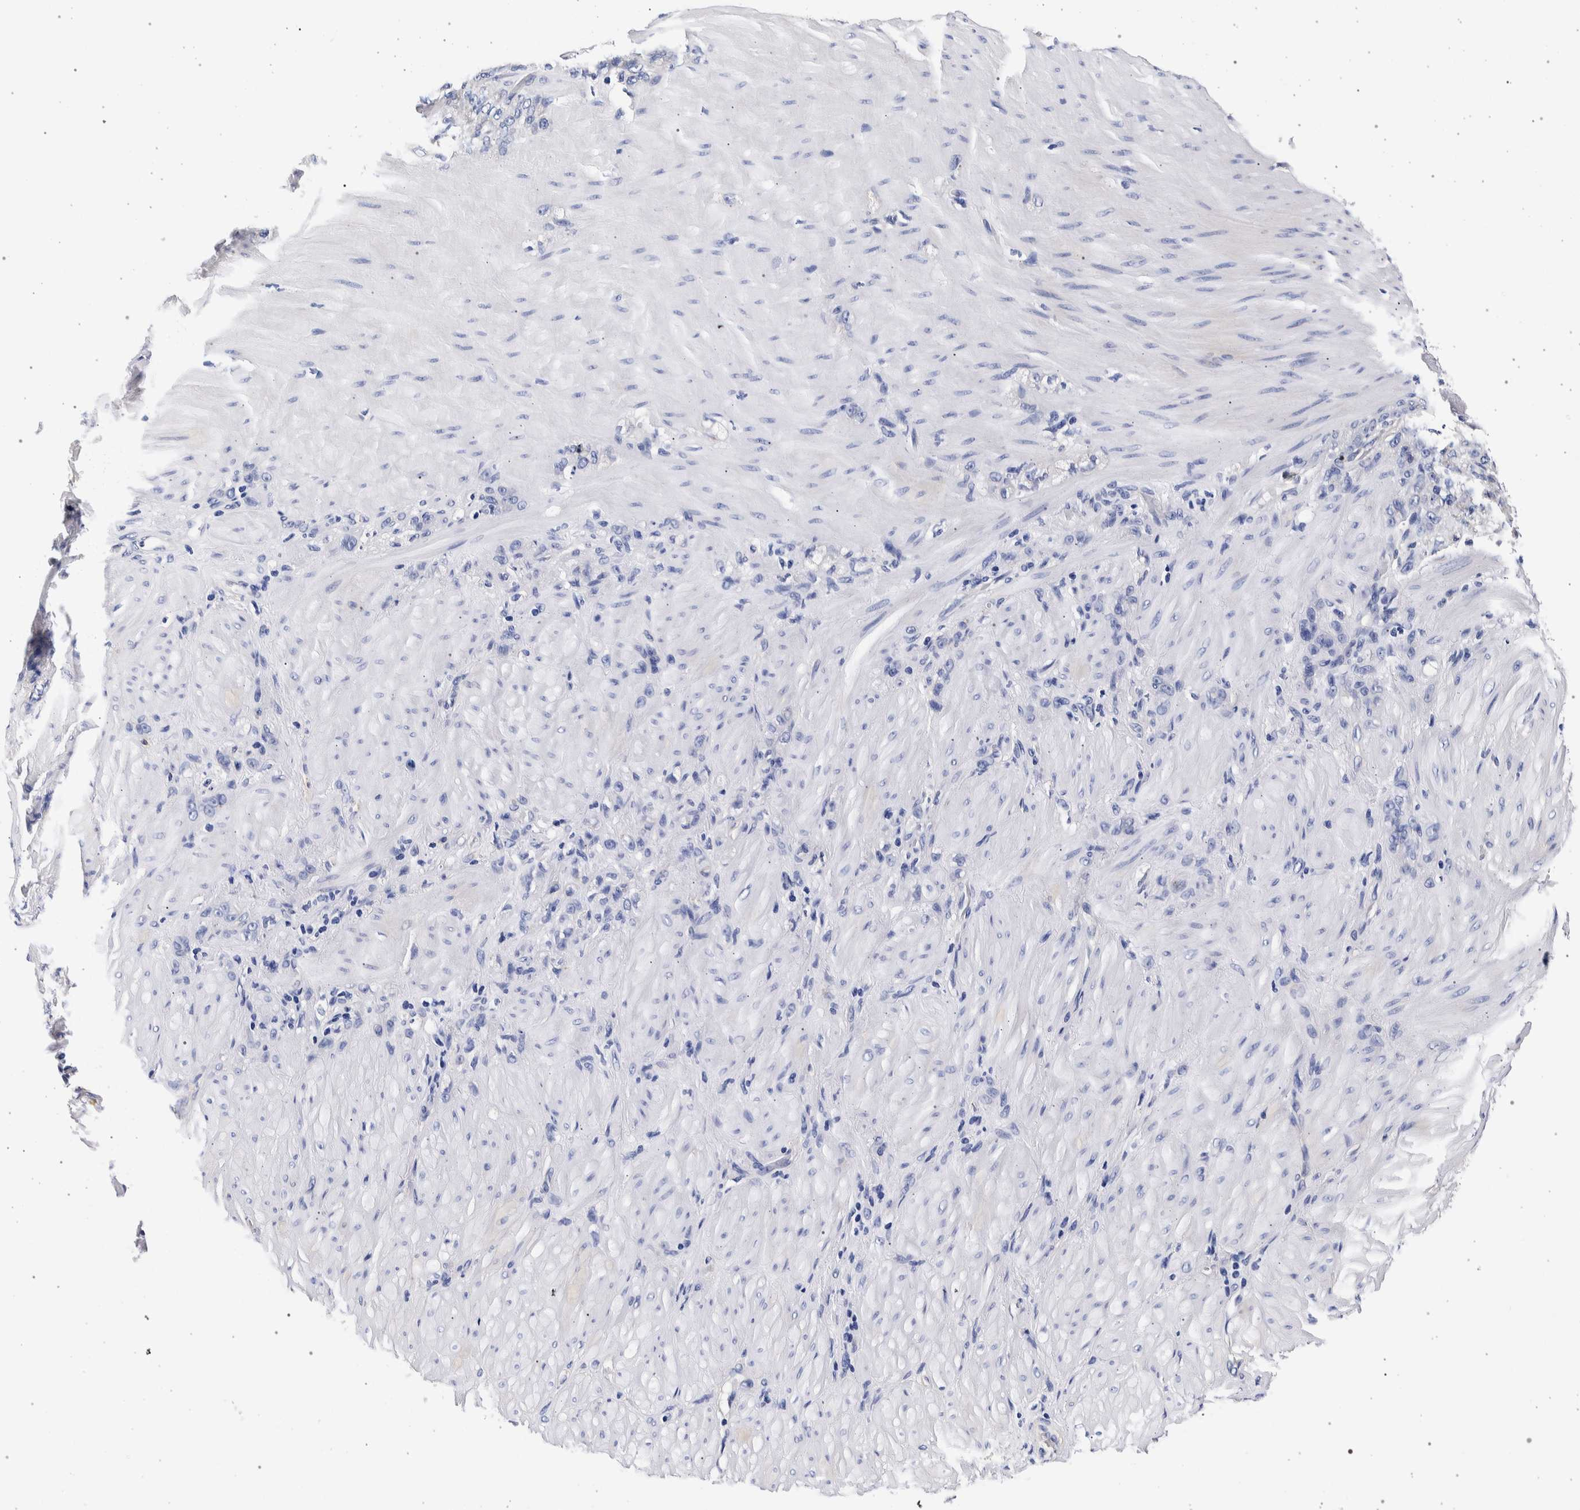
{"staining": {"intensity": "negative", "quantity": "none", "location": "none"}, "tissue": "stomach cancer", "cell_type": "Tumor cells", "image_type": "cancer", "snomed": [{"axis": "morphology", "description": "Normal tissue, NOS"}, {"axis": "morphology", "description": "Adenocarcinoma, NOS"}, {"axis": "topography", "description": "Stomach"}], "caption": "Immunohistochemistry (IHC) photomicrograph of neoplastic tissue: adenocarcinoma (stomach) stained with DAB demonstrates no significant protein expression in tumor cells.", "gene": "NIBAN2", "patient": {"sex": "male", "age": 82}}